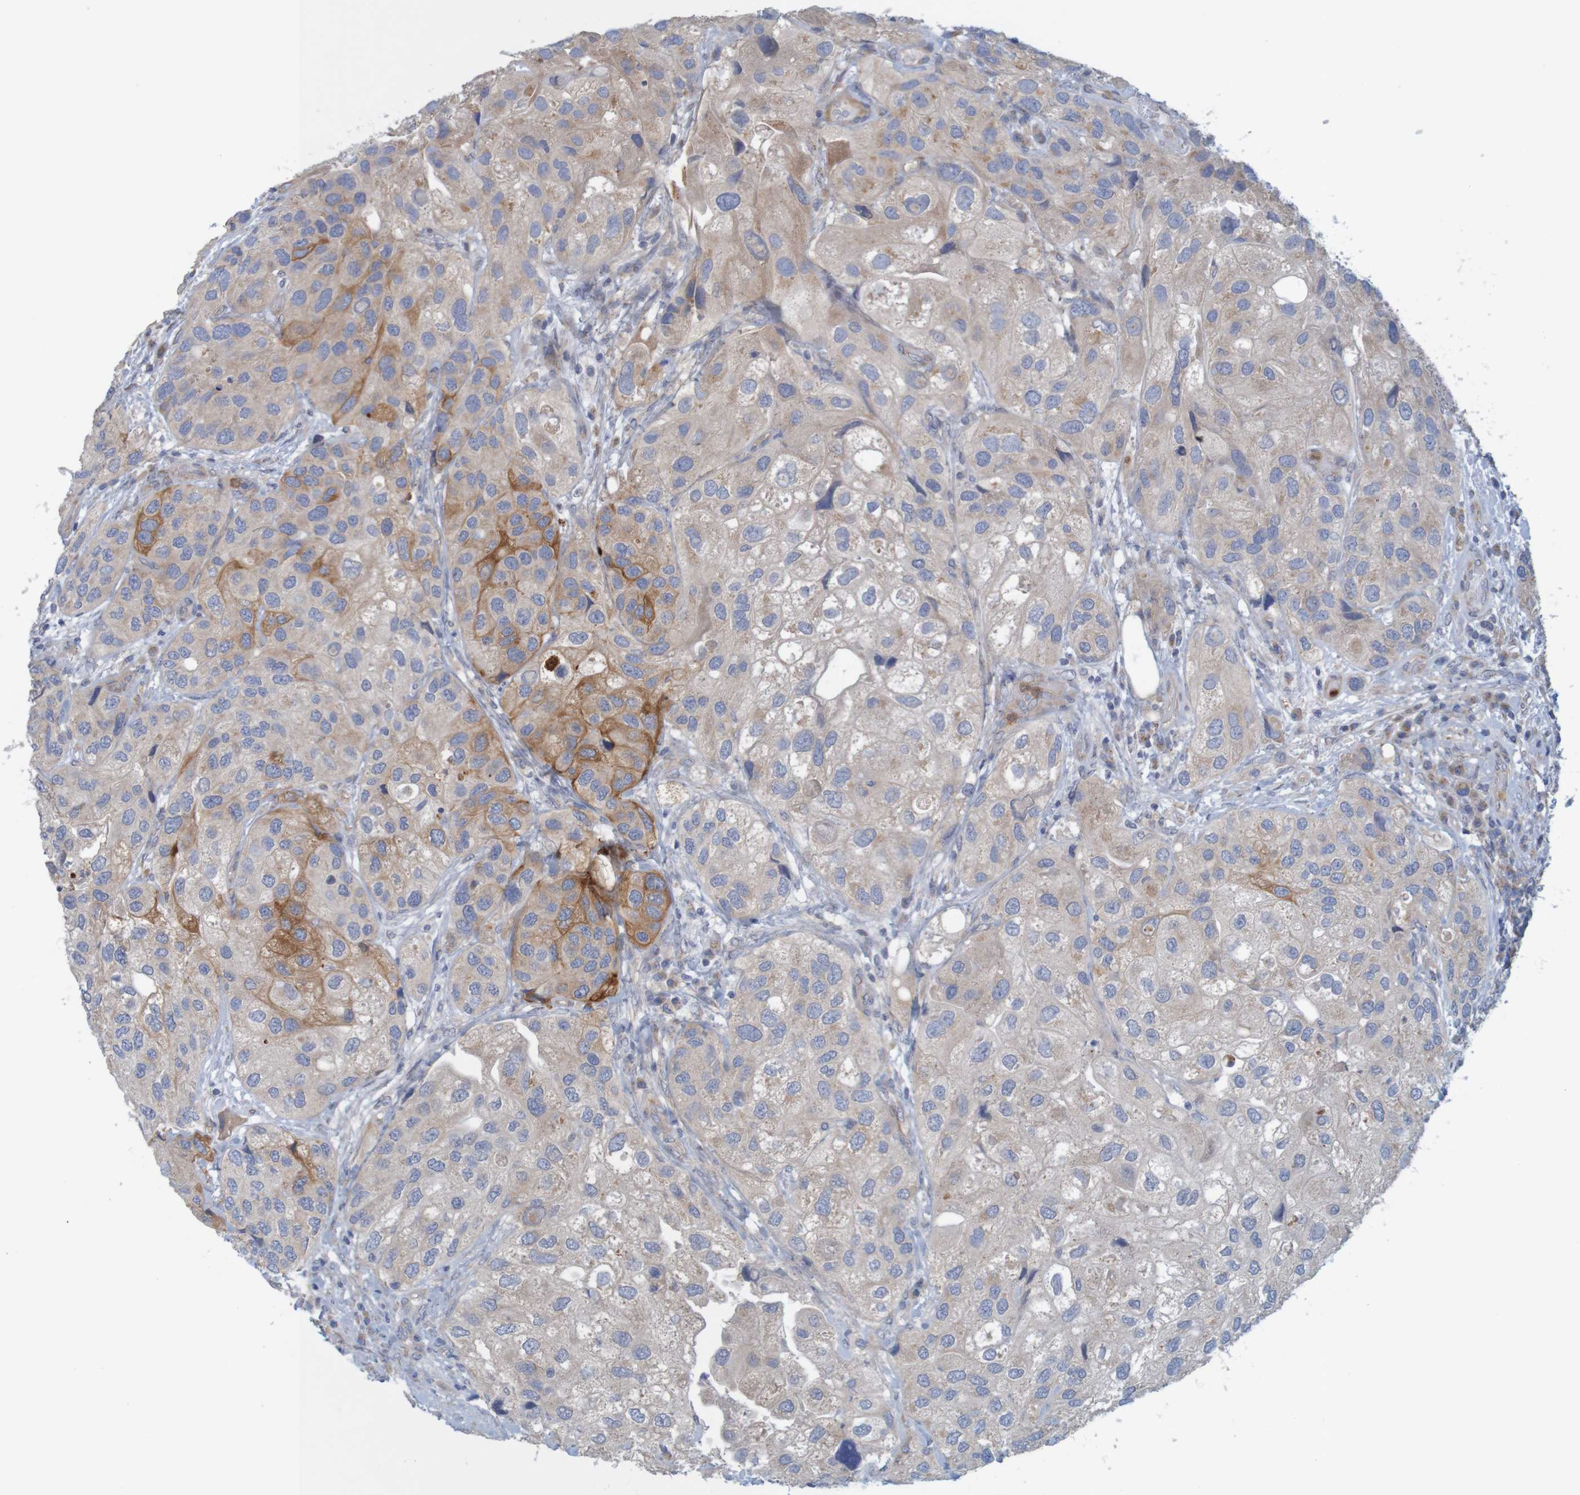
{"staining": {"intensity": "moderate", "quantity": "<25%", "location": "cytoplasmic/membranous"}, "tissue": "urothelial cancer", "cell_type": "Tumor cells", "image_type": "cancer", "snomed": [{"axis": "morphology", "description": "Urothelial carcinoma, High grade"}, {"axis": "topography", "description": "Urinary bladder"}], "caption": "Urothelial carcinoma (high-grade) tissue reveals moderate cytoplasmic/membranous staining in about <25% of tumor cells, visualized by immunohistochemistry.", "gene": "KRT23", "patient": {"sex": "female", "age": 64}}